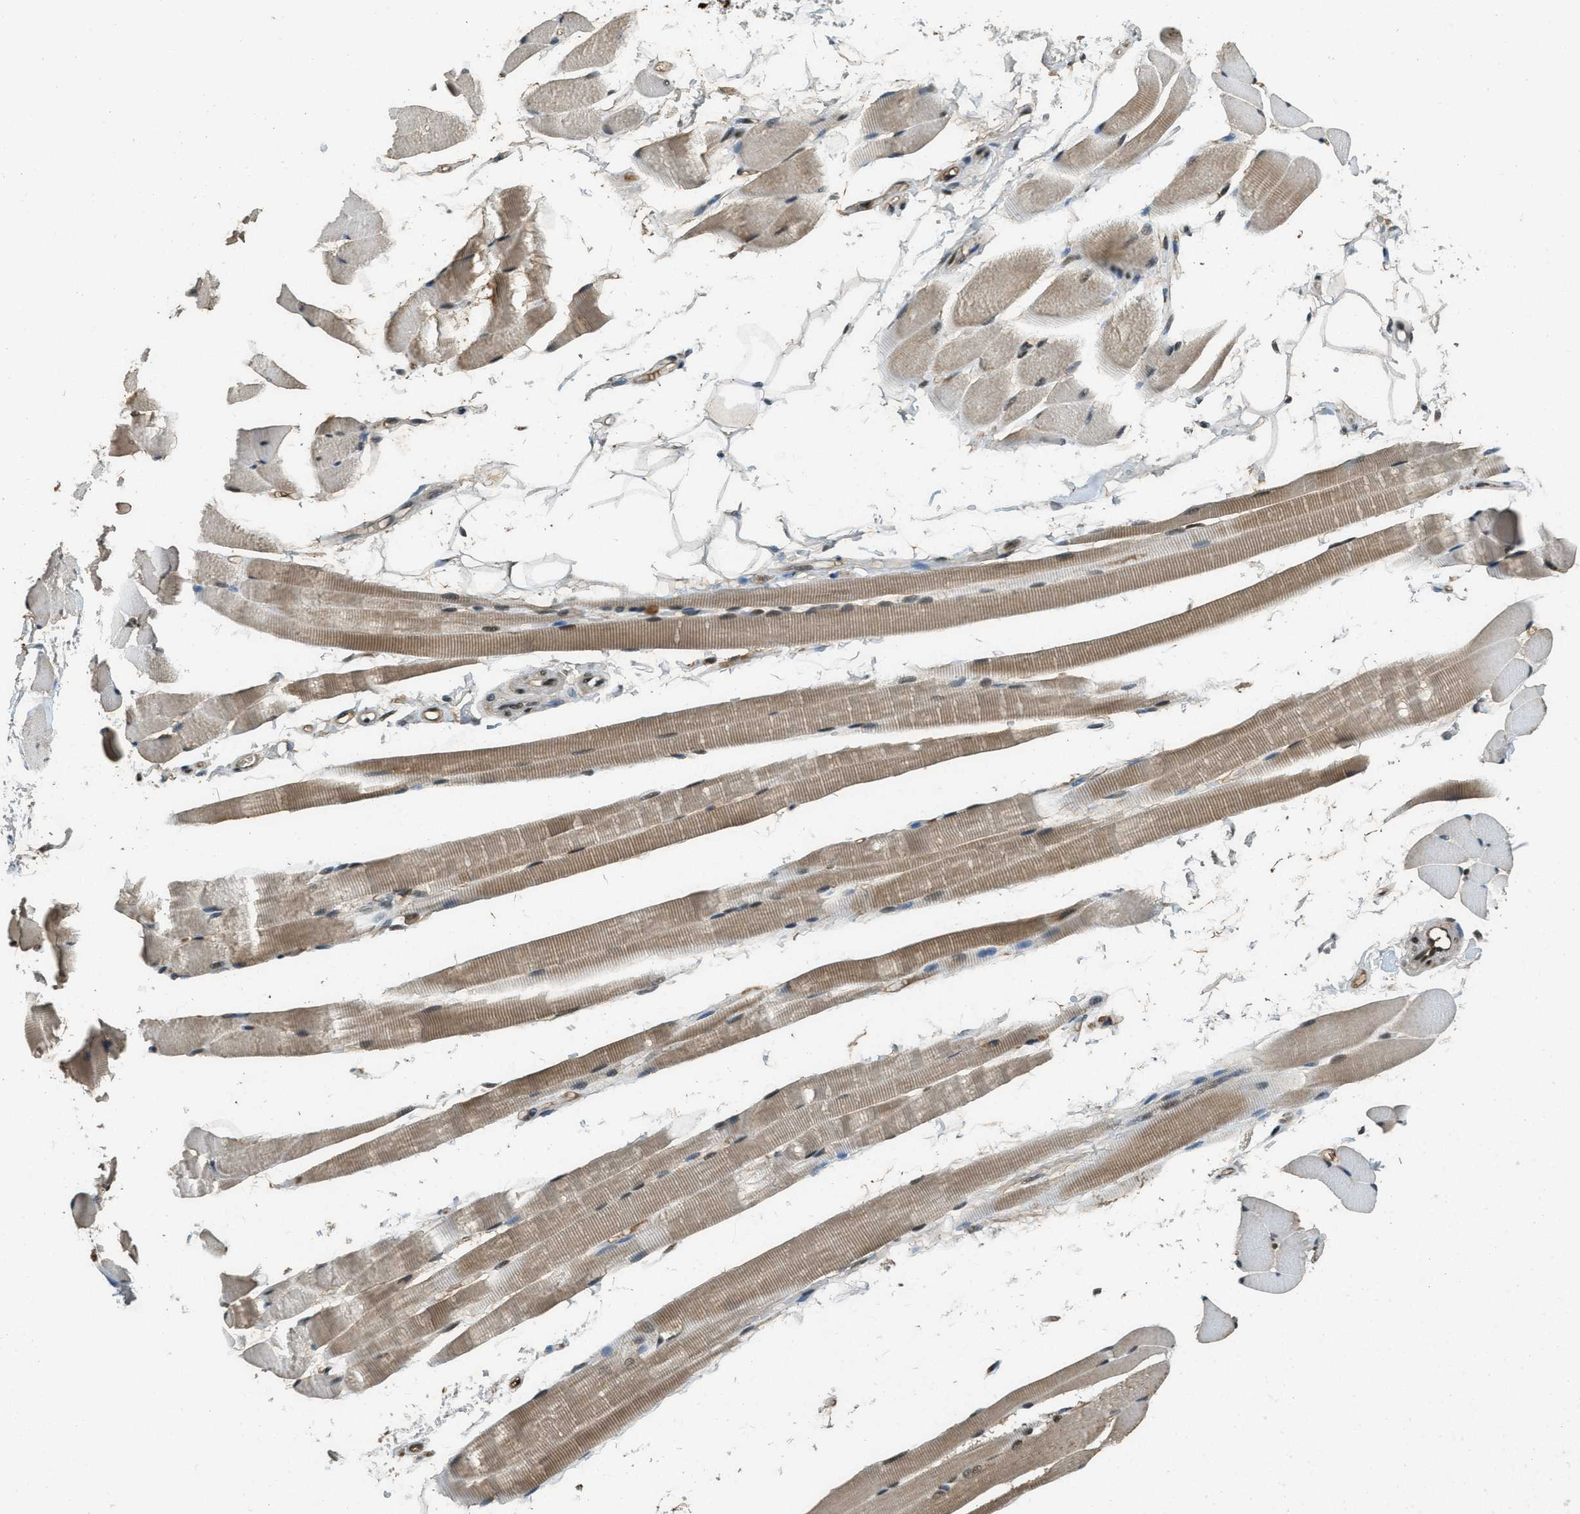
{"staining": {"intensity": "moderate", "quantity": "25%-75%", "location": "cytoplasmic/membranous,nuclear"}, "tissue": "skeletal muscle", "cell_type": "Myocytes", "image_type": "normal", "snomed": [{"axis": "morphology", "description": "Normal tissue, NOS"}, {"axis": "topography", "description": "Skeletal muscle"}, {"axis": "topography", "description": "Peripheral nerve tissue"}], "caption": "Brown immunohistochemical staining in normal skeletal muscle displays moderate cytoplasmic/membranous,nuclear positivity in about 25%-75% of myocytes.", "gene": "ZNF148", "patient": {"sex": "female", "age": 84}}